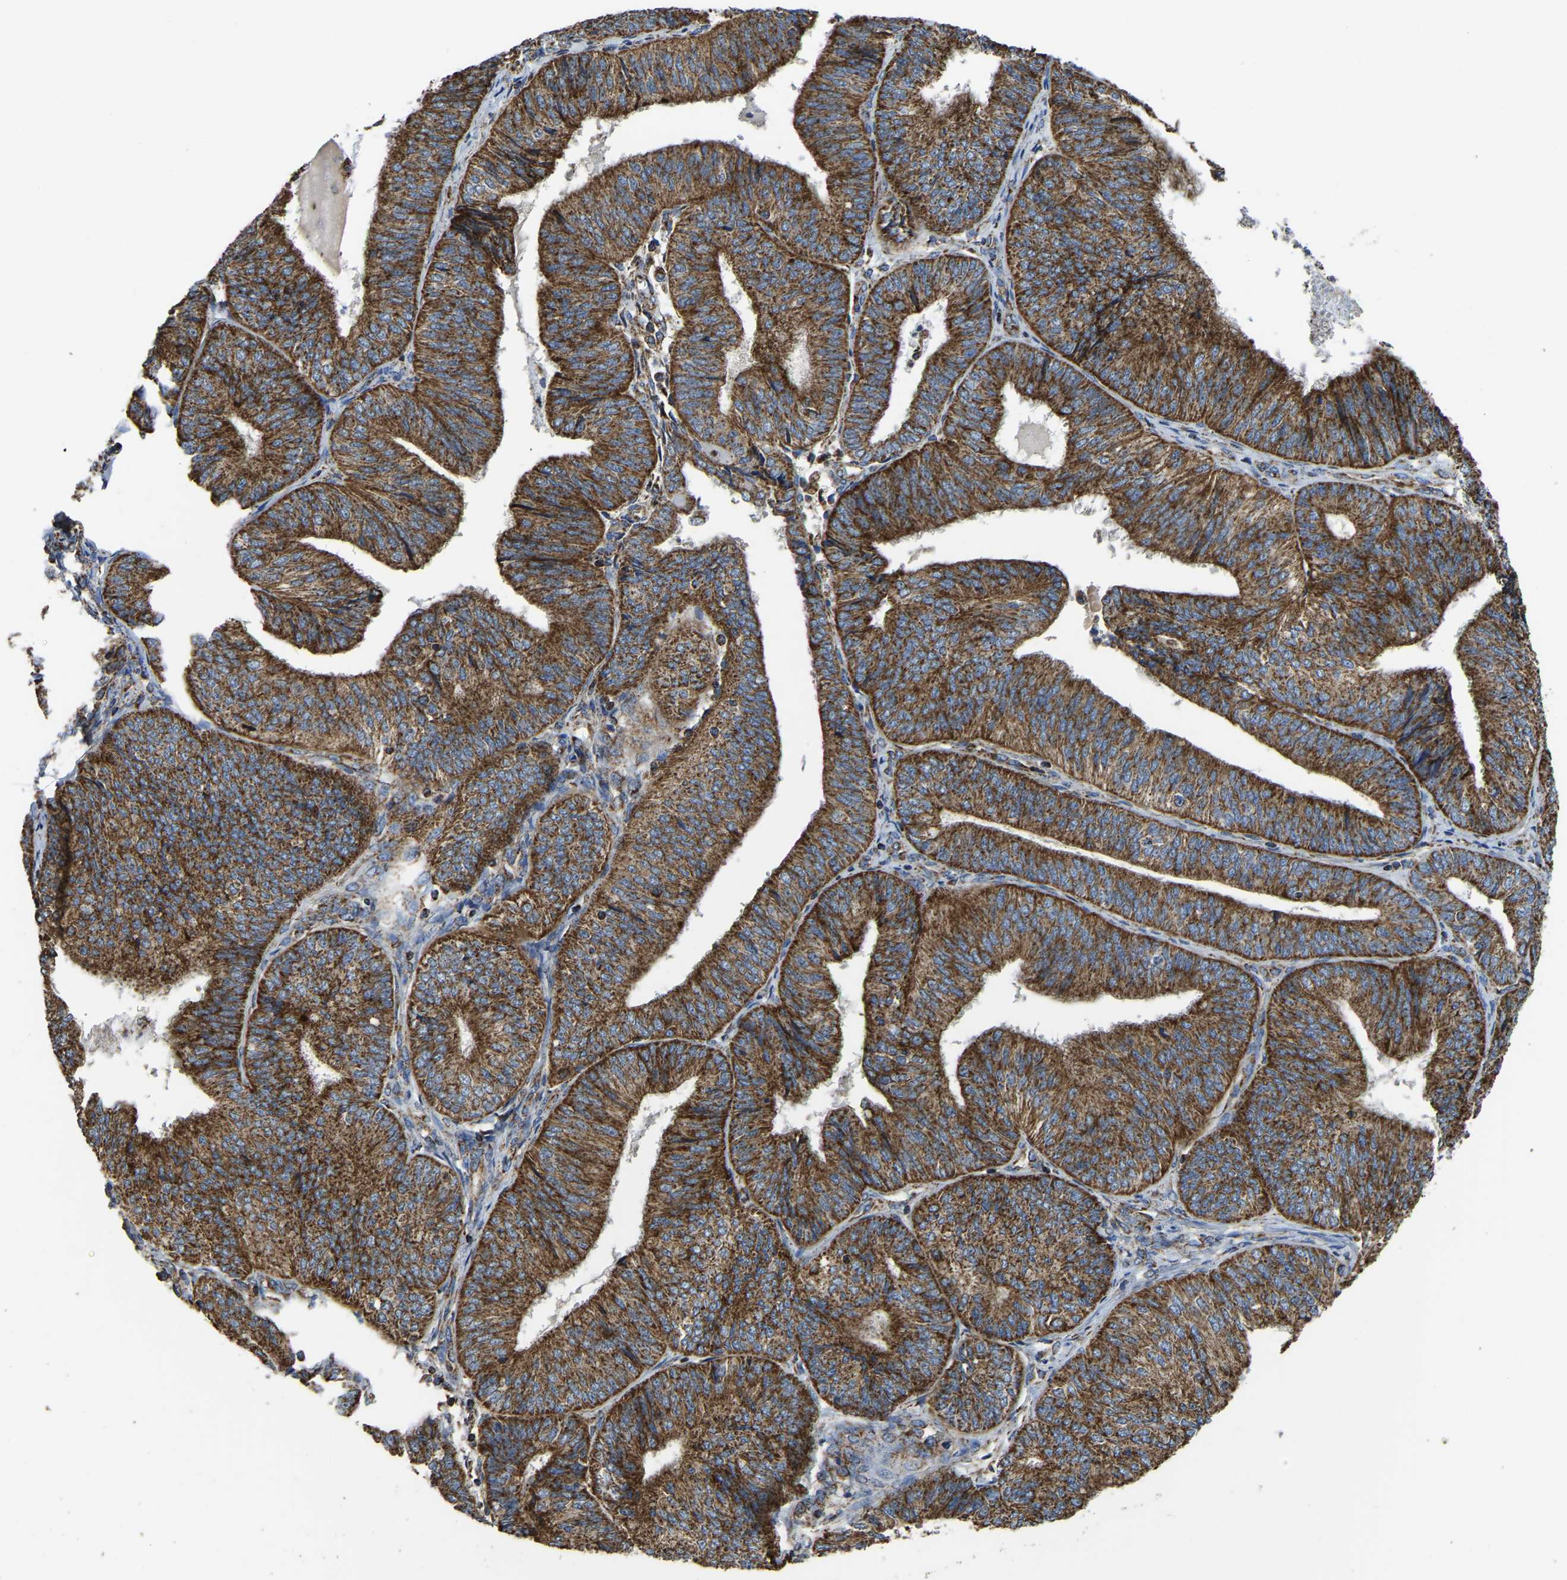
{"staining": {"intensity": "strong", "quantity": ">75%", "location": "cytoplasmic/membranous"}, "tissue": "endometrial cancer", "cell_type": "Tumor cells", "image_type": "cancer", "snomed": [{"axis": "morphology", "description": "Adenocarcinoma, NOS"}, {"axis": "topography", "description": "Endometrium"}], "caption": "Immunohistochemical staining of endometrial cancer shows high levels of strong cytoplasmic/membranous positivity in about >75% of tumor cells.", "gene": "ETFA", "patient": {"sex": "female", "age": 58}}